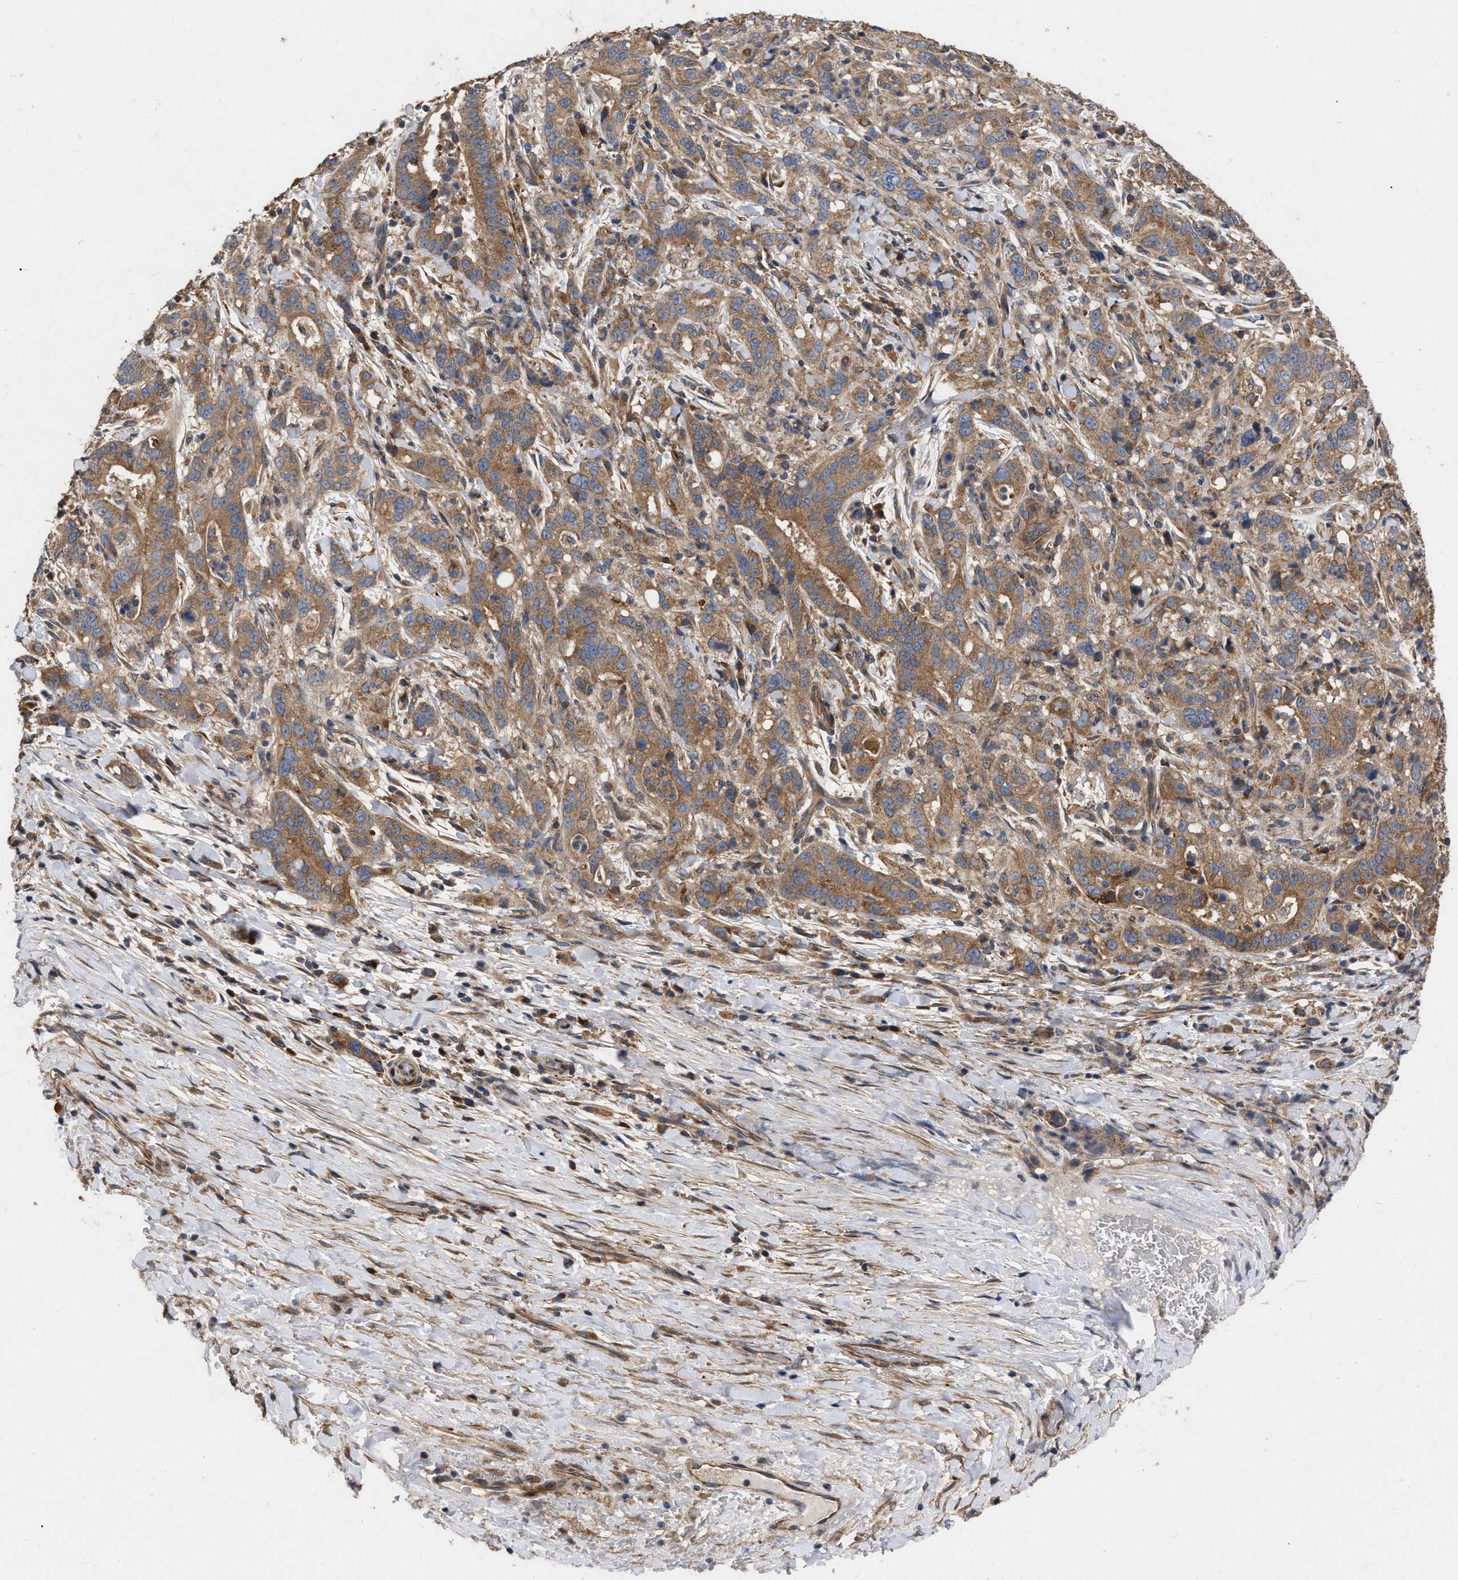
{"staining": {"intensity": "moderate", "quantity": ">75%", "location": "cytoplasmic/membranous"}, "tissue": "liver cancer", "cell_type": "Tumor cells", "image_type": "cancer", "snomed": [{"axis": "morphology", "description": "Cholangiocarcinoma"}, {"axis": "topography", "description": "Liver"}], "caption": "A high-resolution photomicrograph shows IHC staining of liver cancer, which reveals moderate cytoplasmic/membranous staining in about >75% of tumor cells.", "gene": "CDKN2C", "patient": {"sex": "female", "age": 38}}